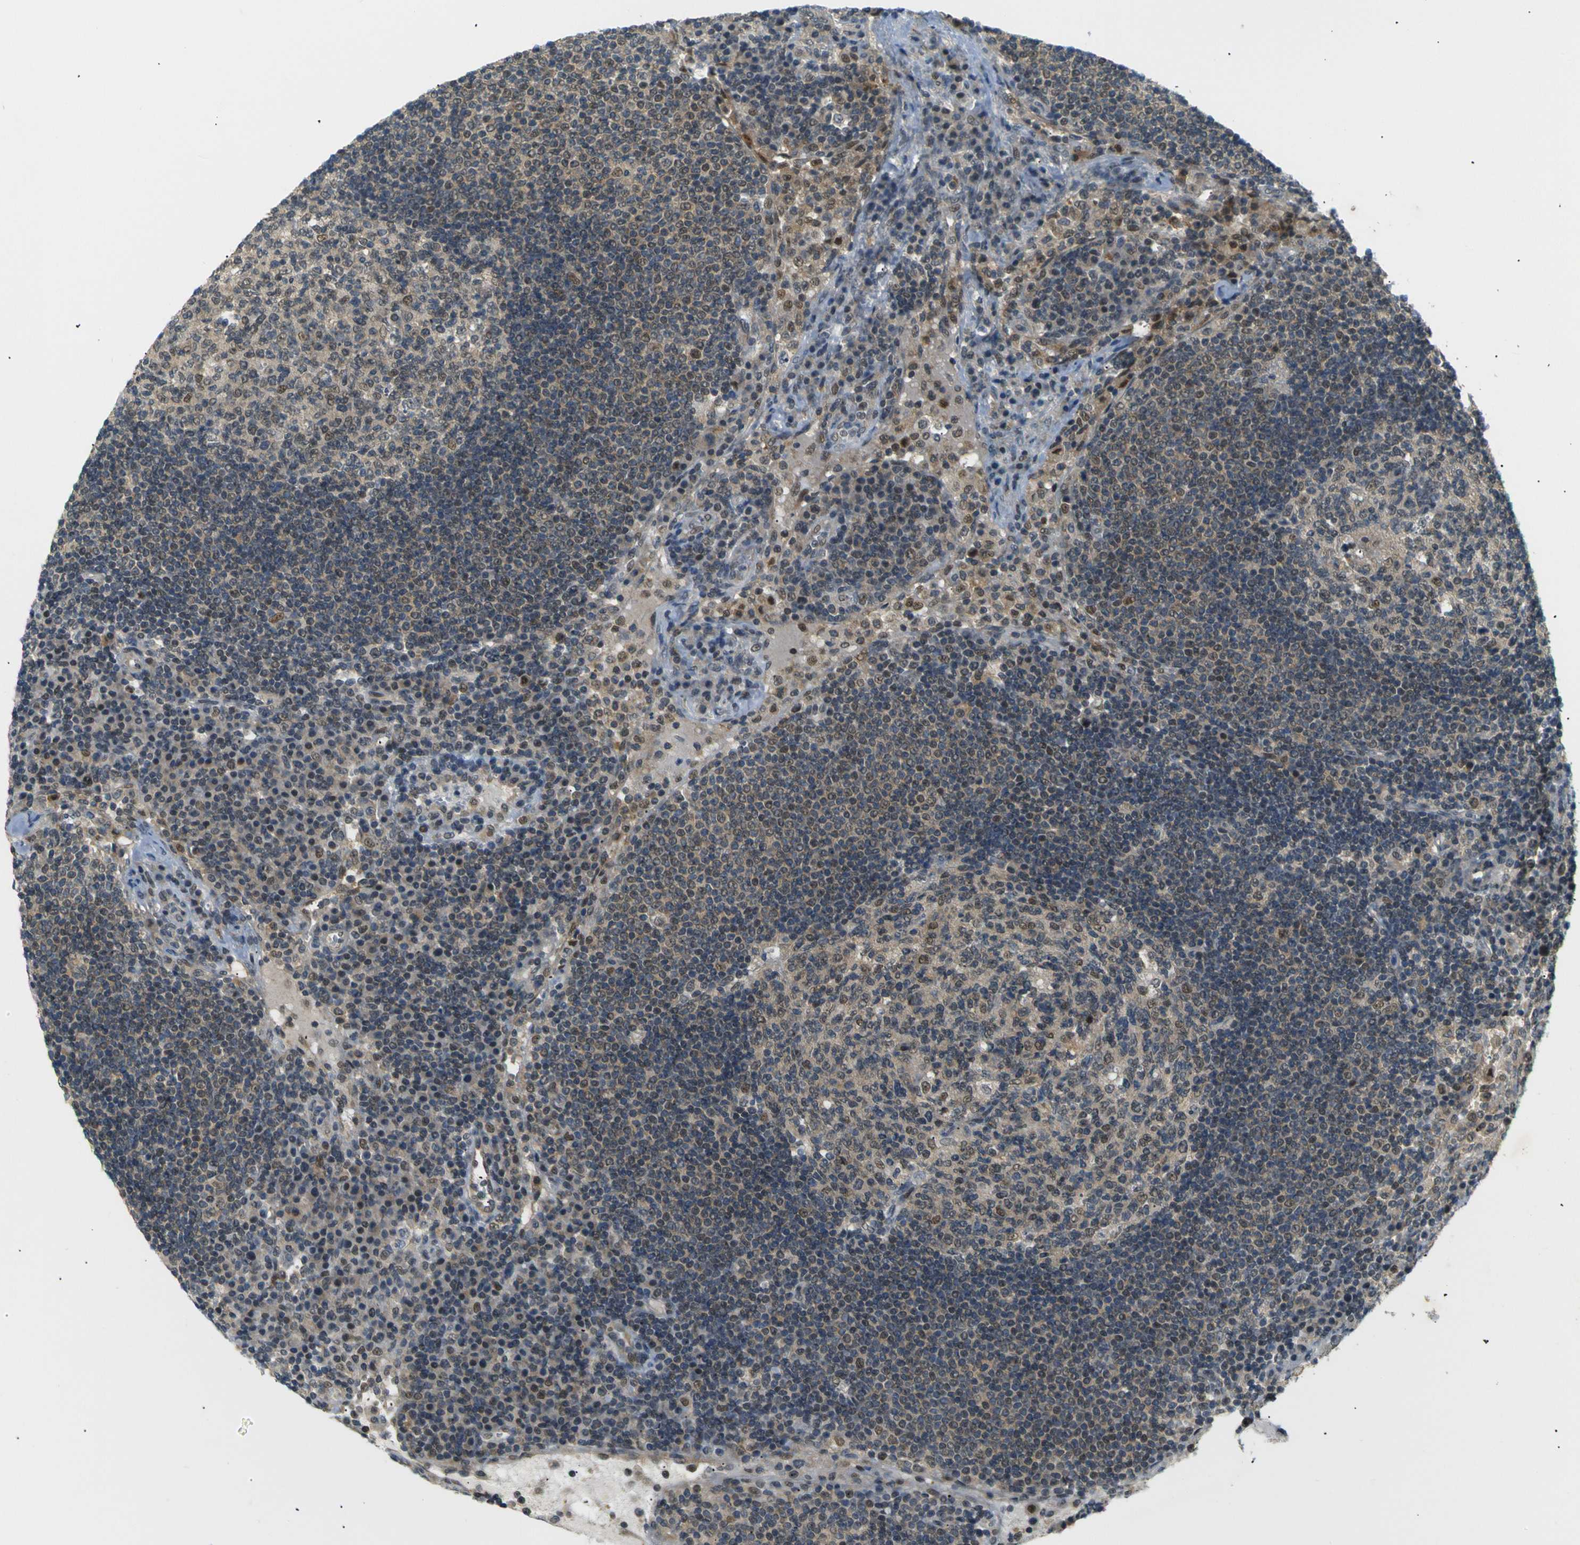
{"staining": {"intensity": "moderate", "quantity": "25%-75%", "location": "nuclear"}, "tissue": "lymph node", "cell_type": "Germinal center cells", "image_type": "normal", "snomed": [{"axis": "morphology", "description": "Normal tissue, NOS"}, {"axis": "topography", "description": "Lymph node"}], "caption": "Protein expression analysis of normal human lymph node reveals moderate nuclear staining in about 25%-75% of germinal center cells. (DAB (3,3'-diaminobenzidine) IHC, brown staining for protein, blue staining for nuclei).", "gene": "SKP1", "patient": {"sex": "female", "age": 53}}